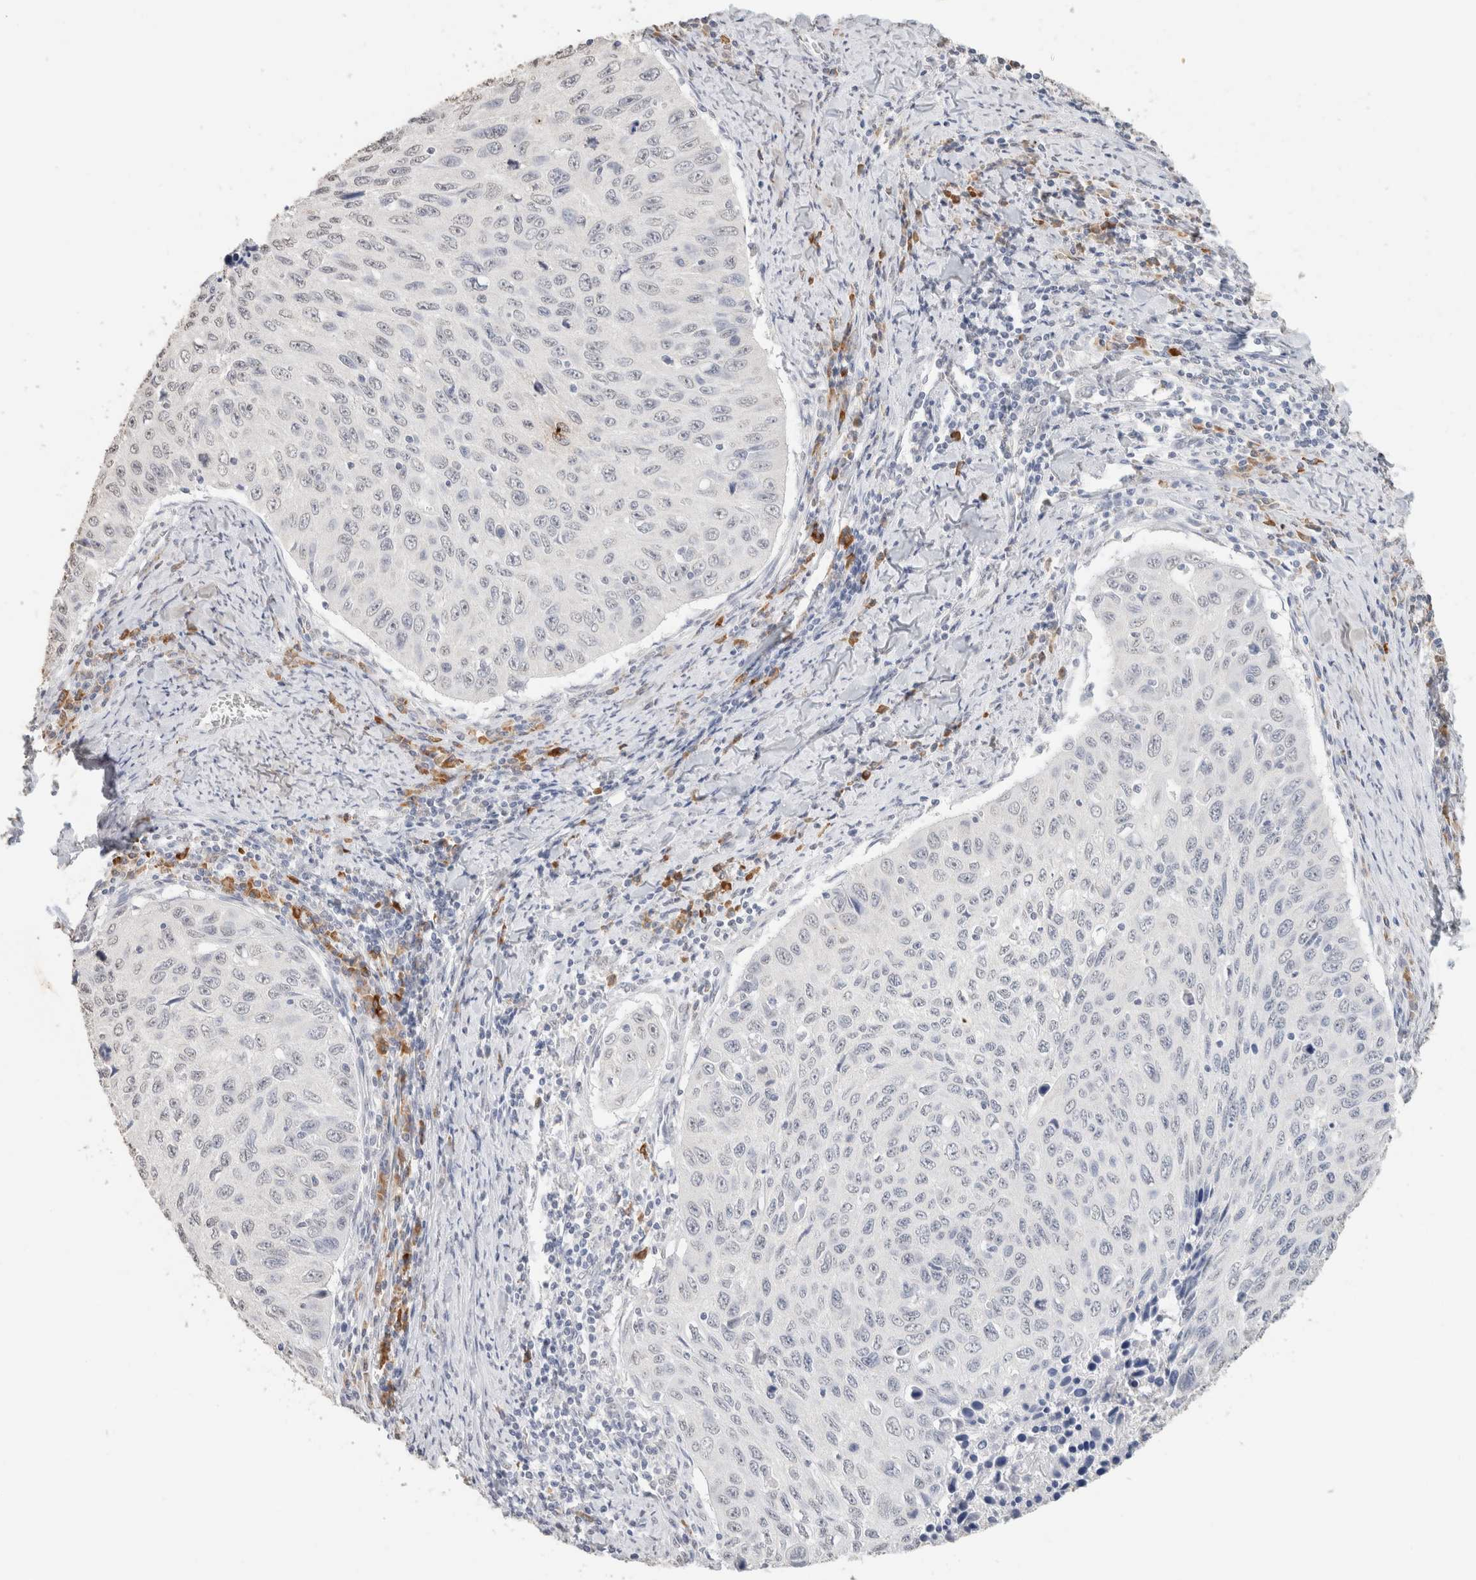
{"staining": {"intensity": "negative", "quantity": "none", "location": "none"}, "tissue": "cervical cancer", "cell_type": "Tumor cells", "image_type": "cancer", "snomed": [{"axis": "morphology", "description": "Squamous cell carcinoma, NOS"}, {"axis": "topography", "description": "Cervix"}], "caption": "DAB immunohistochemical staining of human cervical cancer displays no significant staining in tumor cells.", "gene": "CD80", "patient": {"sex": "female", "age": 53}}